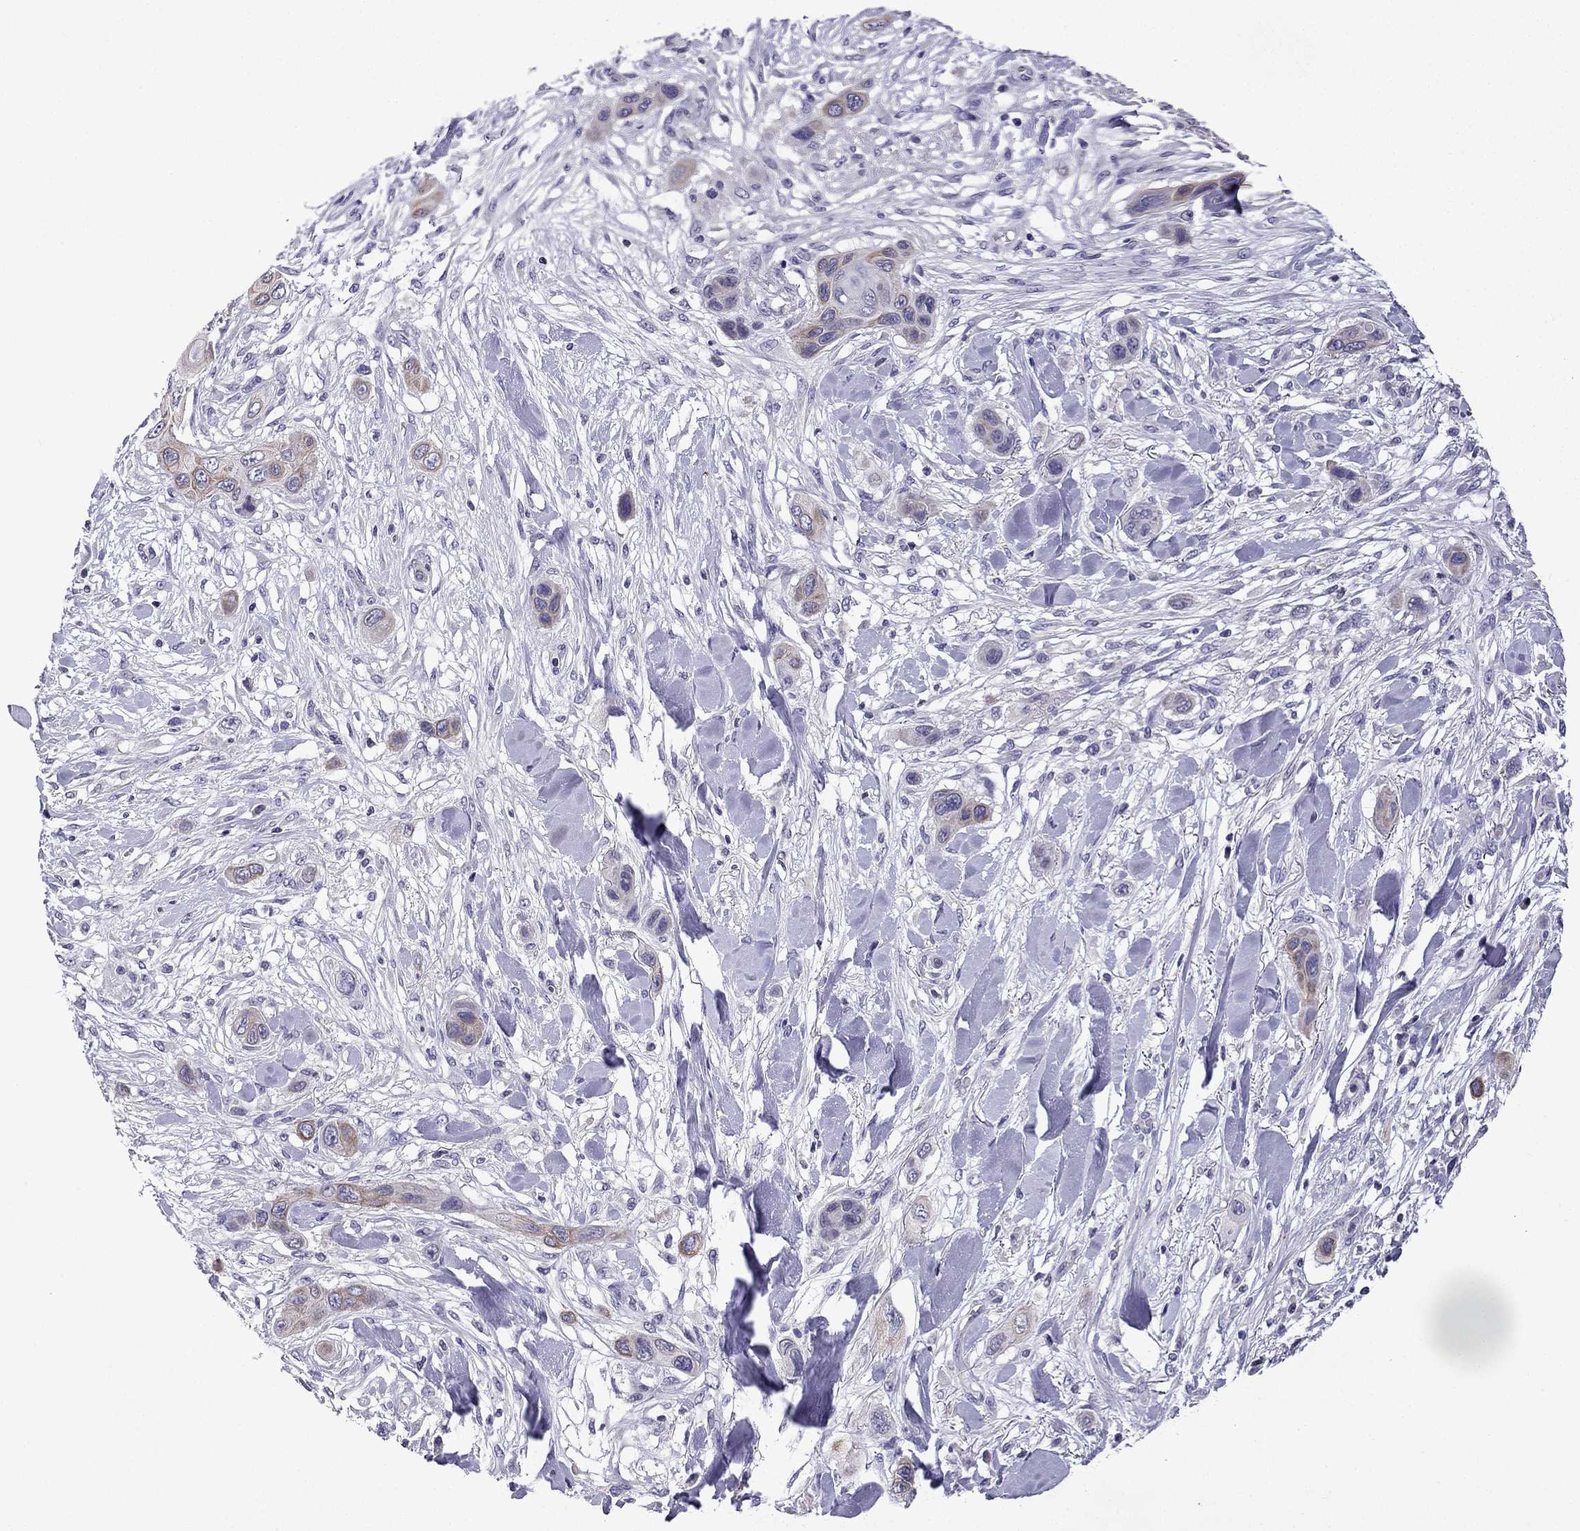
{"staining": {"intensity": "moderate", "quantity": "<25%", "location": "cytoplasmic/membranous"}, "tissue": "skin cancer", "cell_type": "Tumor cells", "image_type": "cancer", "snomed": [{"axis": "morphology", "description": "Squamous cell carcinoma, NOS"}, {"axis": "topography", "description": "Skin"}], "caption": "Tumor cells reveal low levels of moderate cytoplasmic/membranous staining in about <25% of cells in human skin squamous cell carcinoma.", "gene": "TTN", "patient": {"sex": "male", "age": 79}}